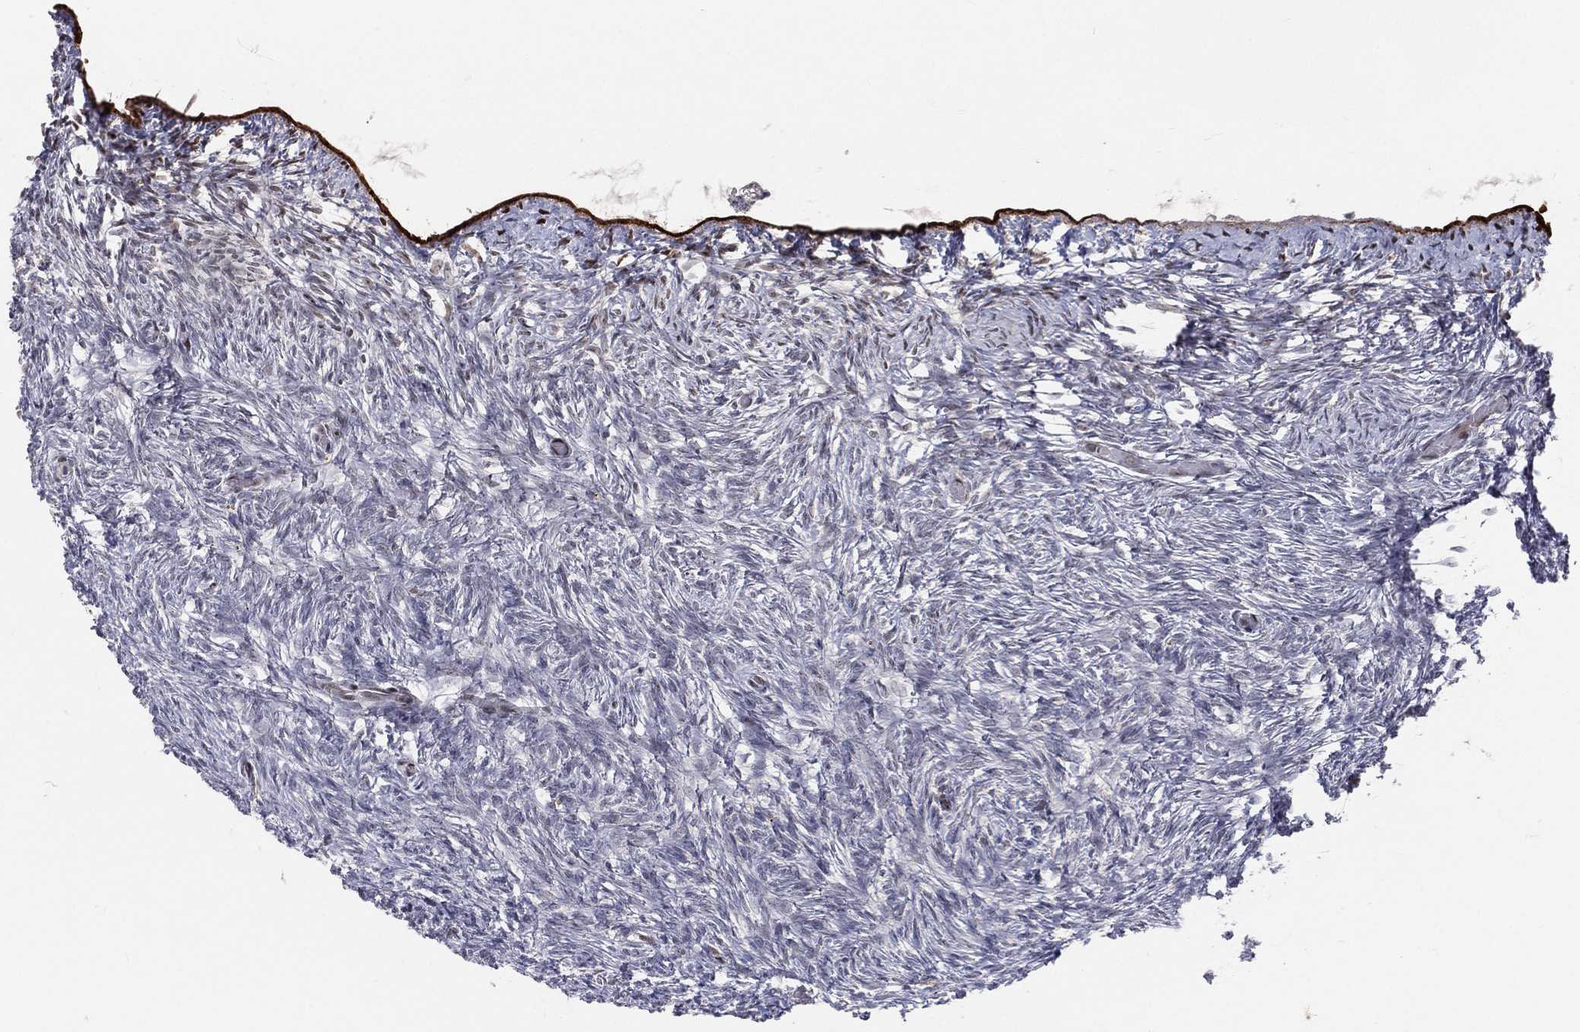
{"staining": {"intensity": "negative", "quantity": "none", "location": "none"}, "tissue": "ovary", "cell_type": "Follicle cells", "image_type": "normal", "snomed": [{"axis": "morphology", "description": "Normal tissue, NOS"}, {"axis": "topography", "description": "Ovary"}], "caption": "The photomicrograph reveals no significant staining in follicle cells of ovary. (DAB immunohistochemistry visualized using brightfield microscopy, high magnification).", "gene": "ZEB1", "patient": {"sex": "female", "age": 39}}